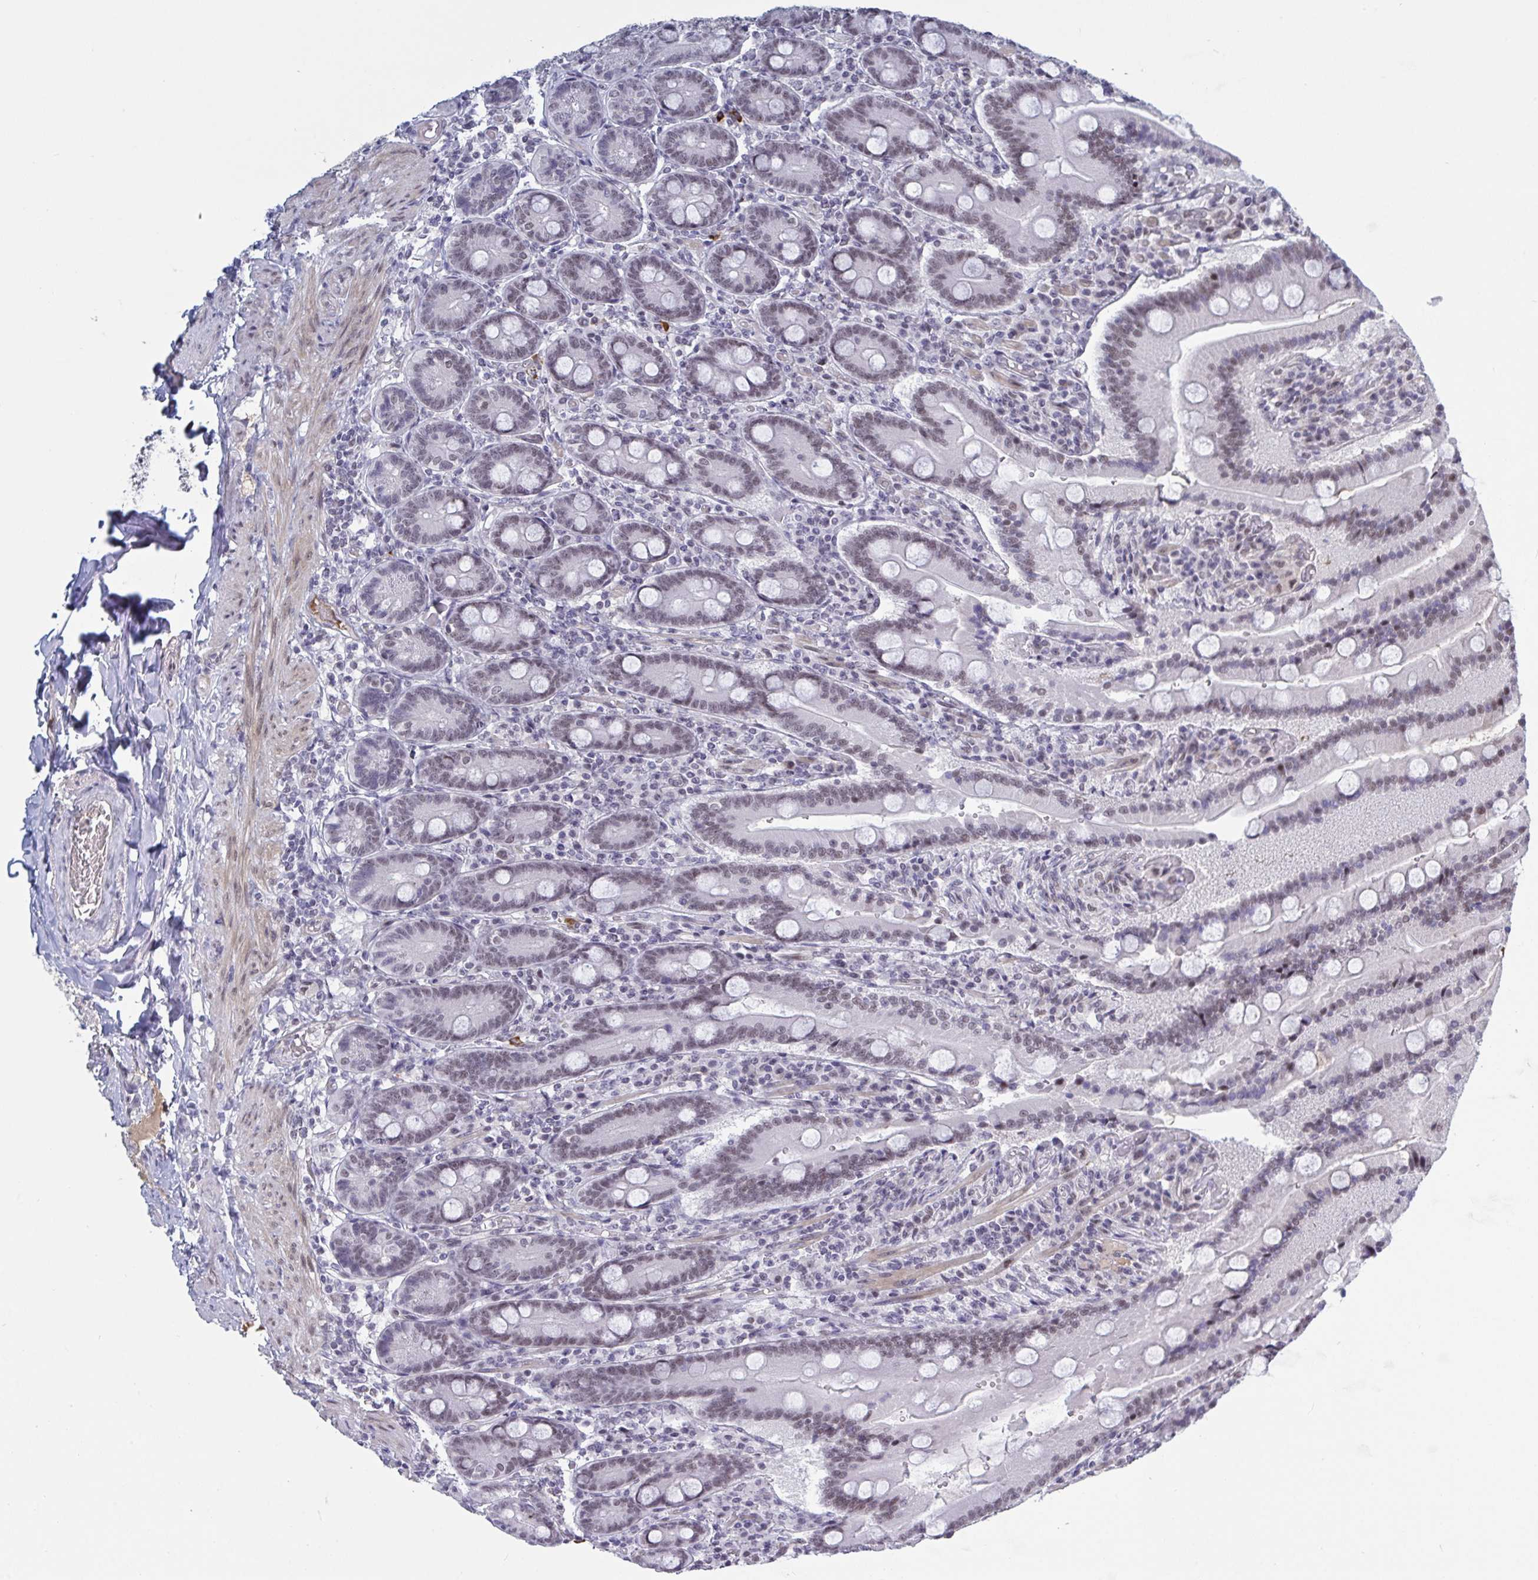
{"staining": {"intensity": "moderate", "quantity": ">75%", "location": "nuclear"}, "tissue": "duodenum", "cell_type": "Glandular cells", "image_type": "normal", "snomed": [{"axis": "morphology", "description": "Normal tissue, NOS"}, {"axis": "topography", "description": "Duodenum"}], "caption": "Glandular cells reveal medium levels of moderate nuclear staining in about >75% of cells in normal human duodenum. (brown staining indicates protein expression, while blue staining denotes nuclei).", "gene": "BCL7B", "patient": {"sex": "female", "age": 62}}